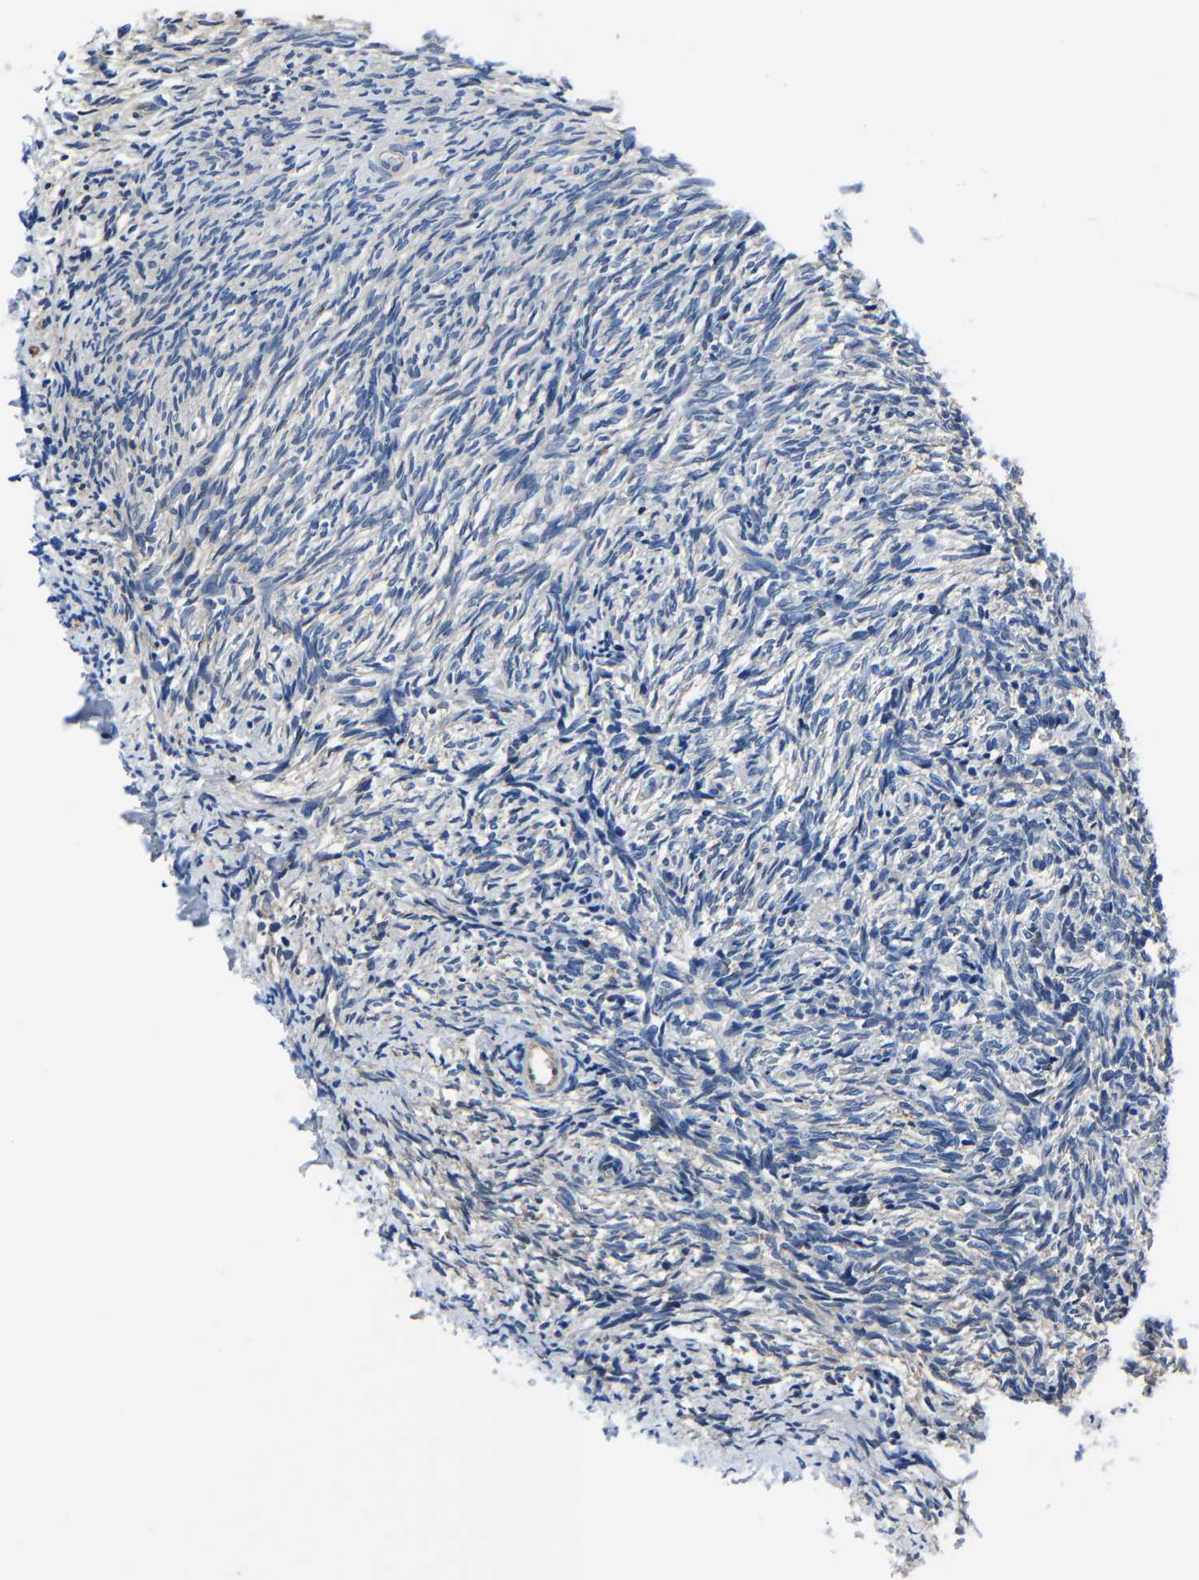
{"staining": {"intensity": "negative", "quantity": "none", "location": "none"}, "tissue": "ovary", "cell_type": "Ovarian stroma cells", "image_type": "normal", "snomed": [{"axis": "morphology", "description": "Normal tissue, NOS"}, {"axis": "topography", "description": "Ovary"}], "caption": "Histopathology image shows no protein staining in ovarian stroma cells of normal ovary.", "gene": "STRBP", "patient": {"sex": "female", "age": 41}}